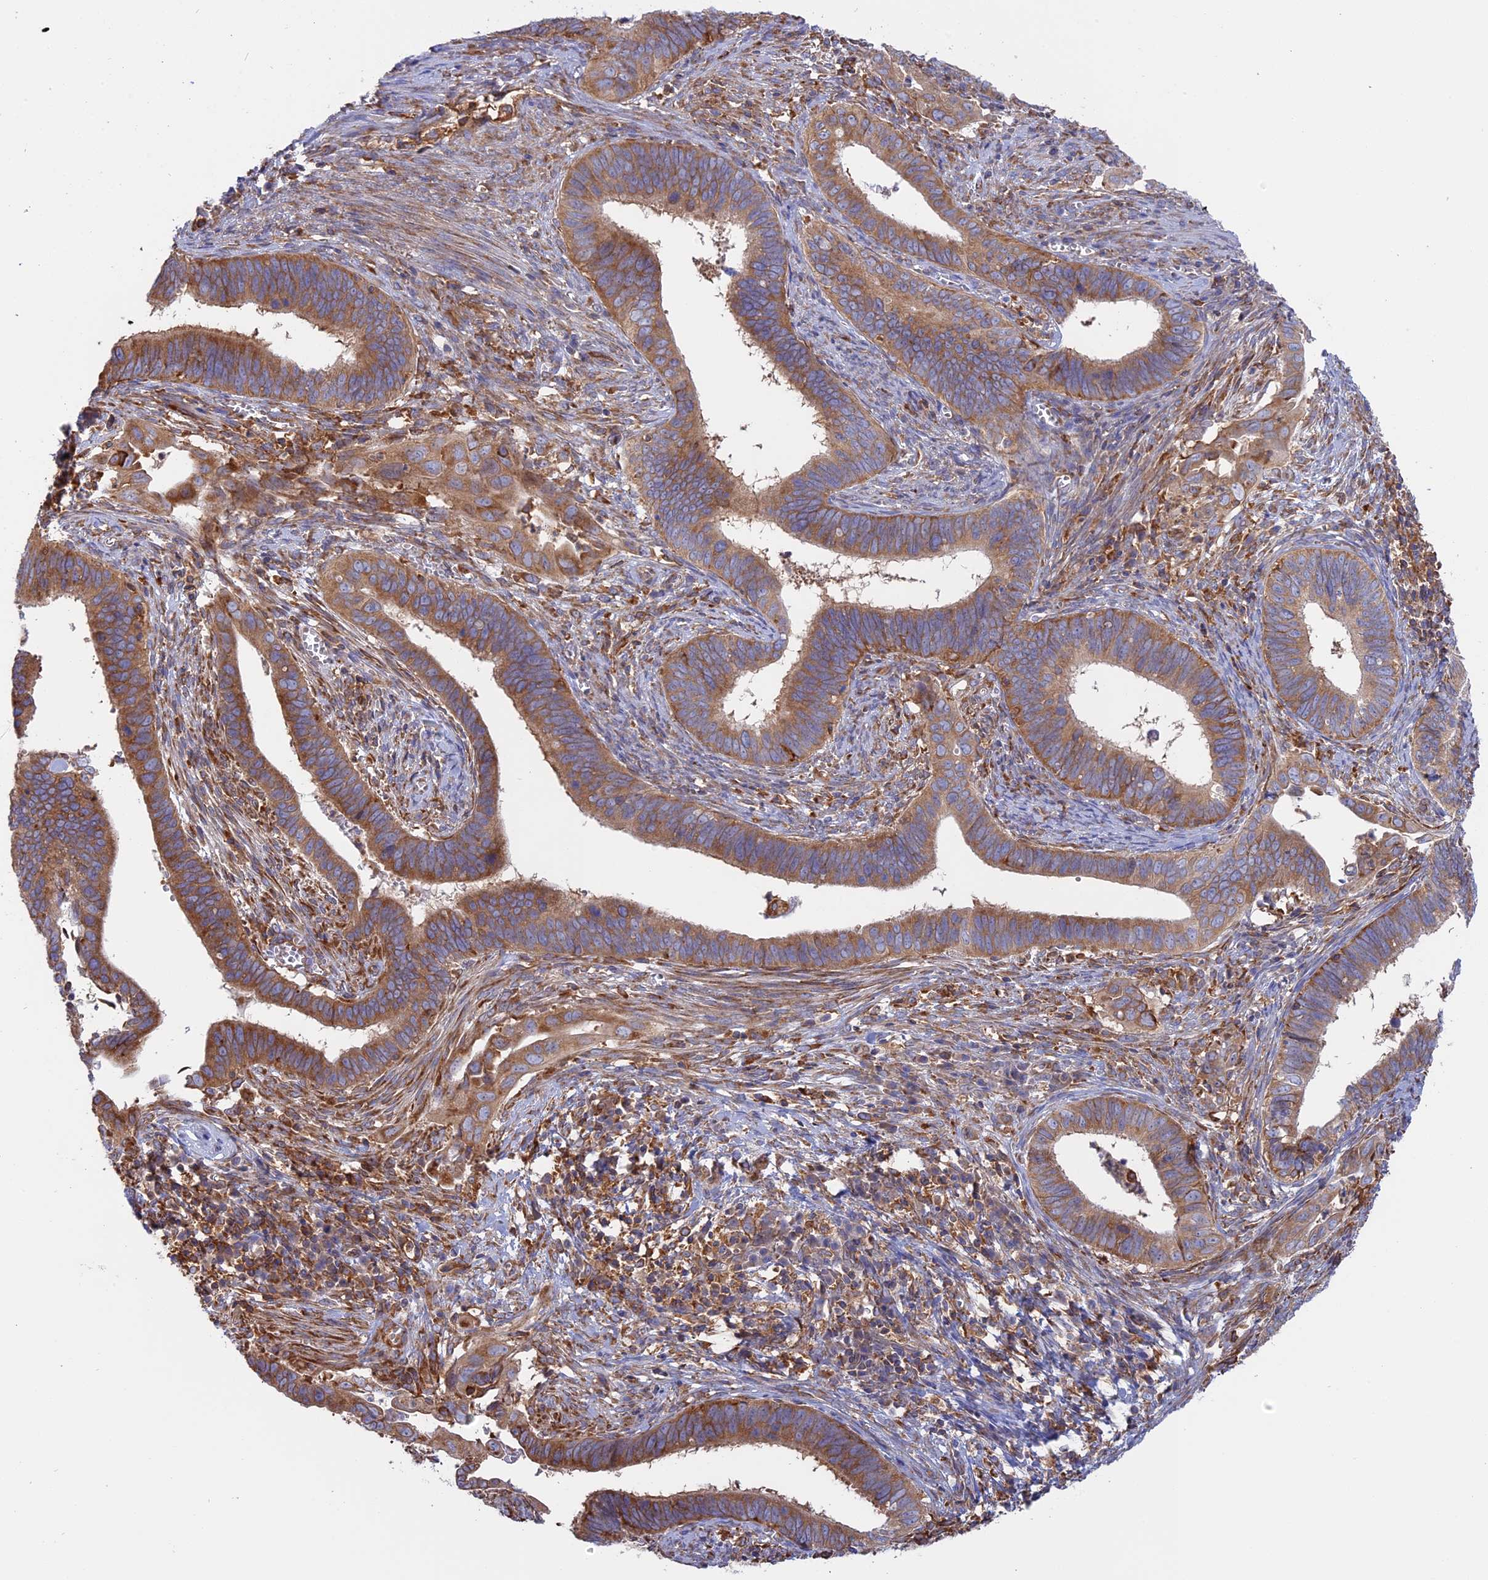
{"staining": {"intensity": "moderate", "quantity": ">75%", "location": "cytoplasmic/membranous"}, "tissue": "cervical cancer", "cell_type": "Tumor cells", "image_type": "cancer", "snomed": [{"axis": "morphology", "description": "Adenocarcinoma, NOS"}, {"axis": "topography", "description": "Cervix"}], "caption": "Protein staining displays moderate cytoplasmic/membranous expression in approximately >75% of tumor cells in cervical cancer.", "gene": "GMIP", "patient": {"sex": "female", "age": 42}}